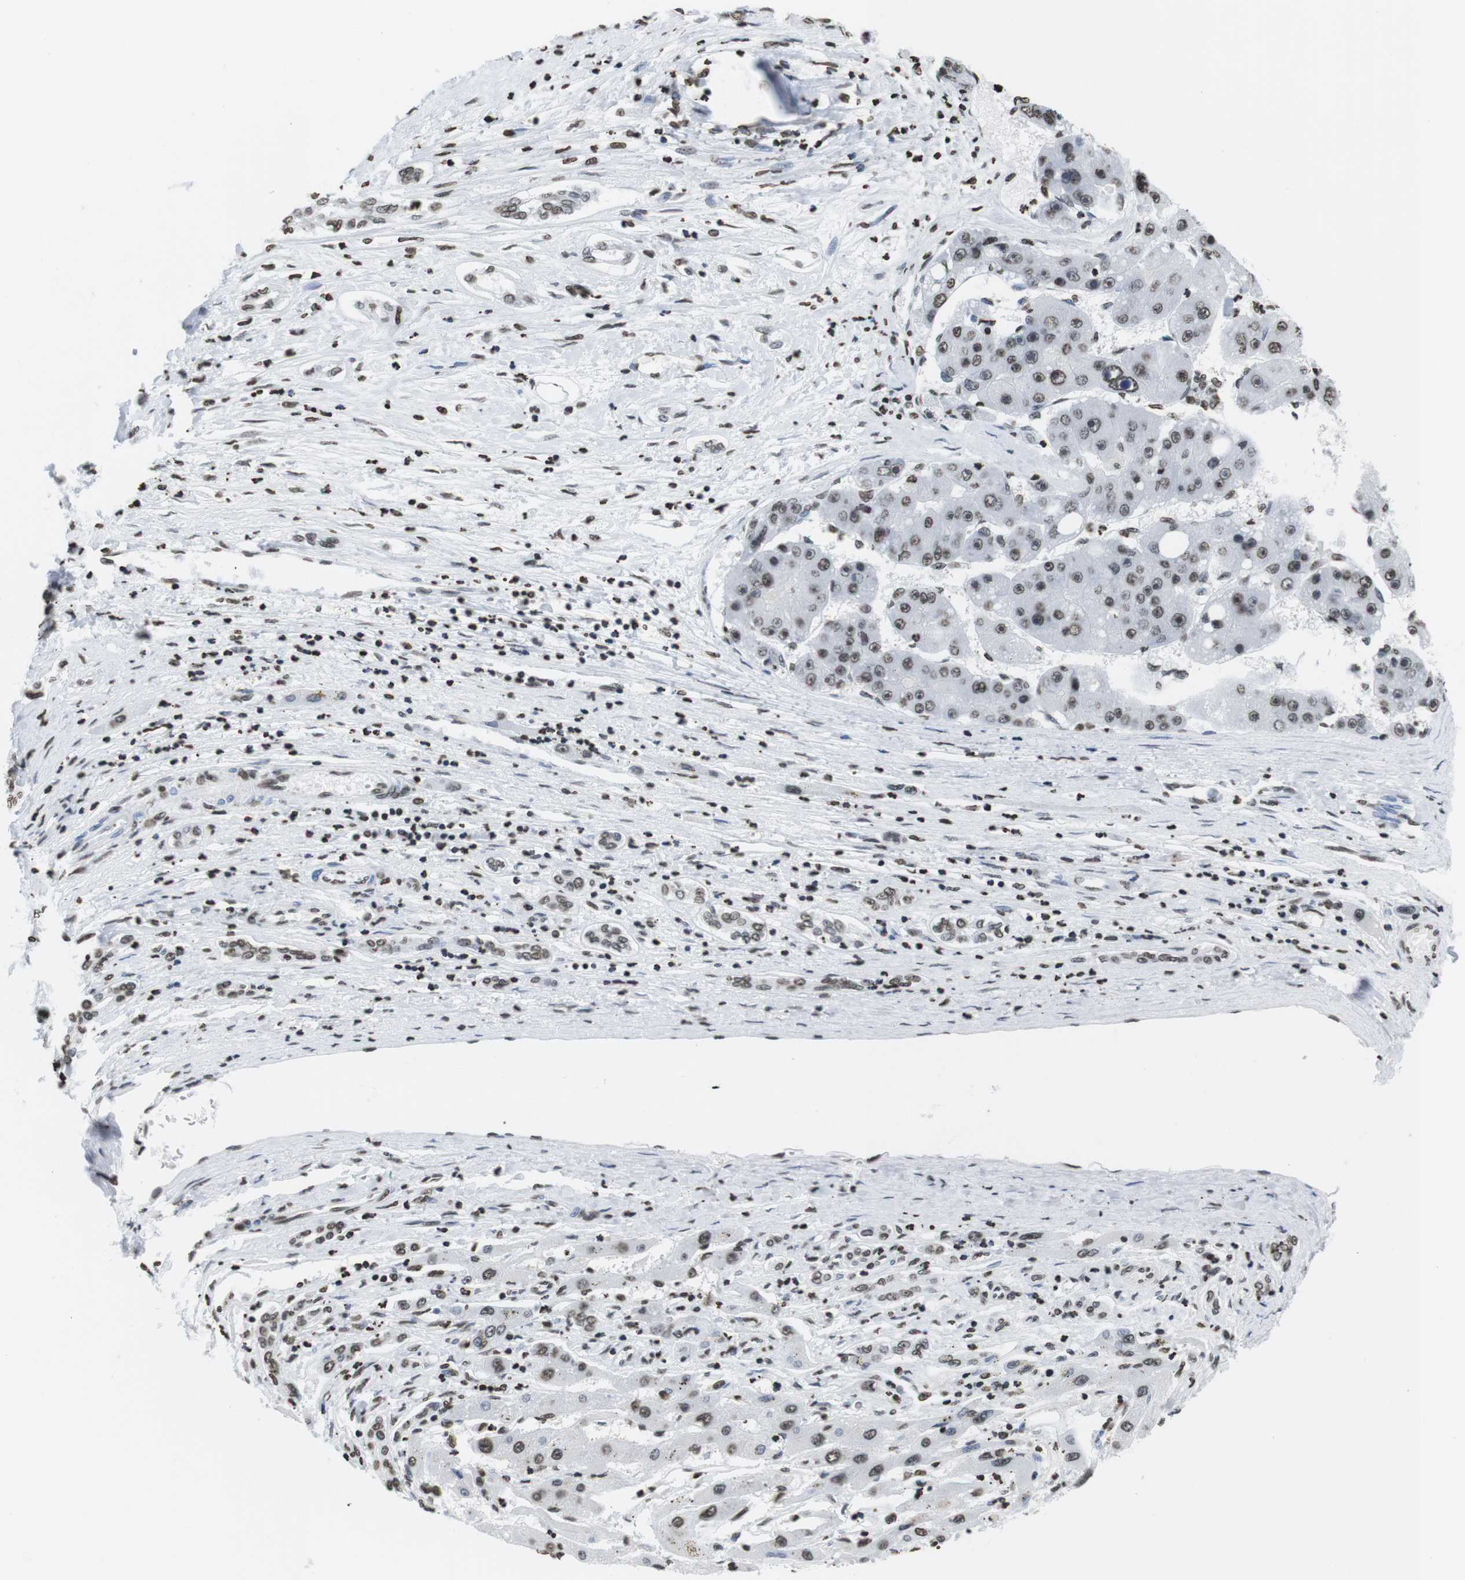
{"staining": {"intensity": "weak", "quantity": ">75%", "location": "nuclear"}, "tissue": "liver cancer", "cell_type": "Tumor cells", "image_type": "cancer", "snomed": [{"axis": "morphology", "description": "Carcinoma, Hepatocellular, NOS"}, {"axis": "topography", "description": "Liver"}], "caption": "The photomicrograph exhibits staining of liver cancer, revealing weak nuclear protein positivity (brown color) within tumor cells. The staining is performed using DAB brown chromogen to label protein expression. The nuclei are counter-stained blue using hematoxylin.", "gene": "BSX", "patient": {"sex": "female", "age": 61}}